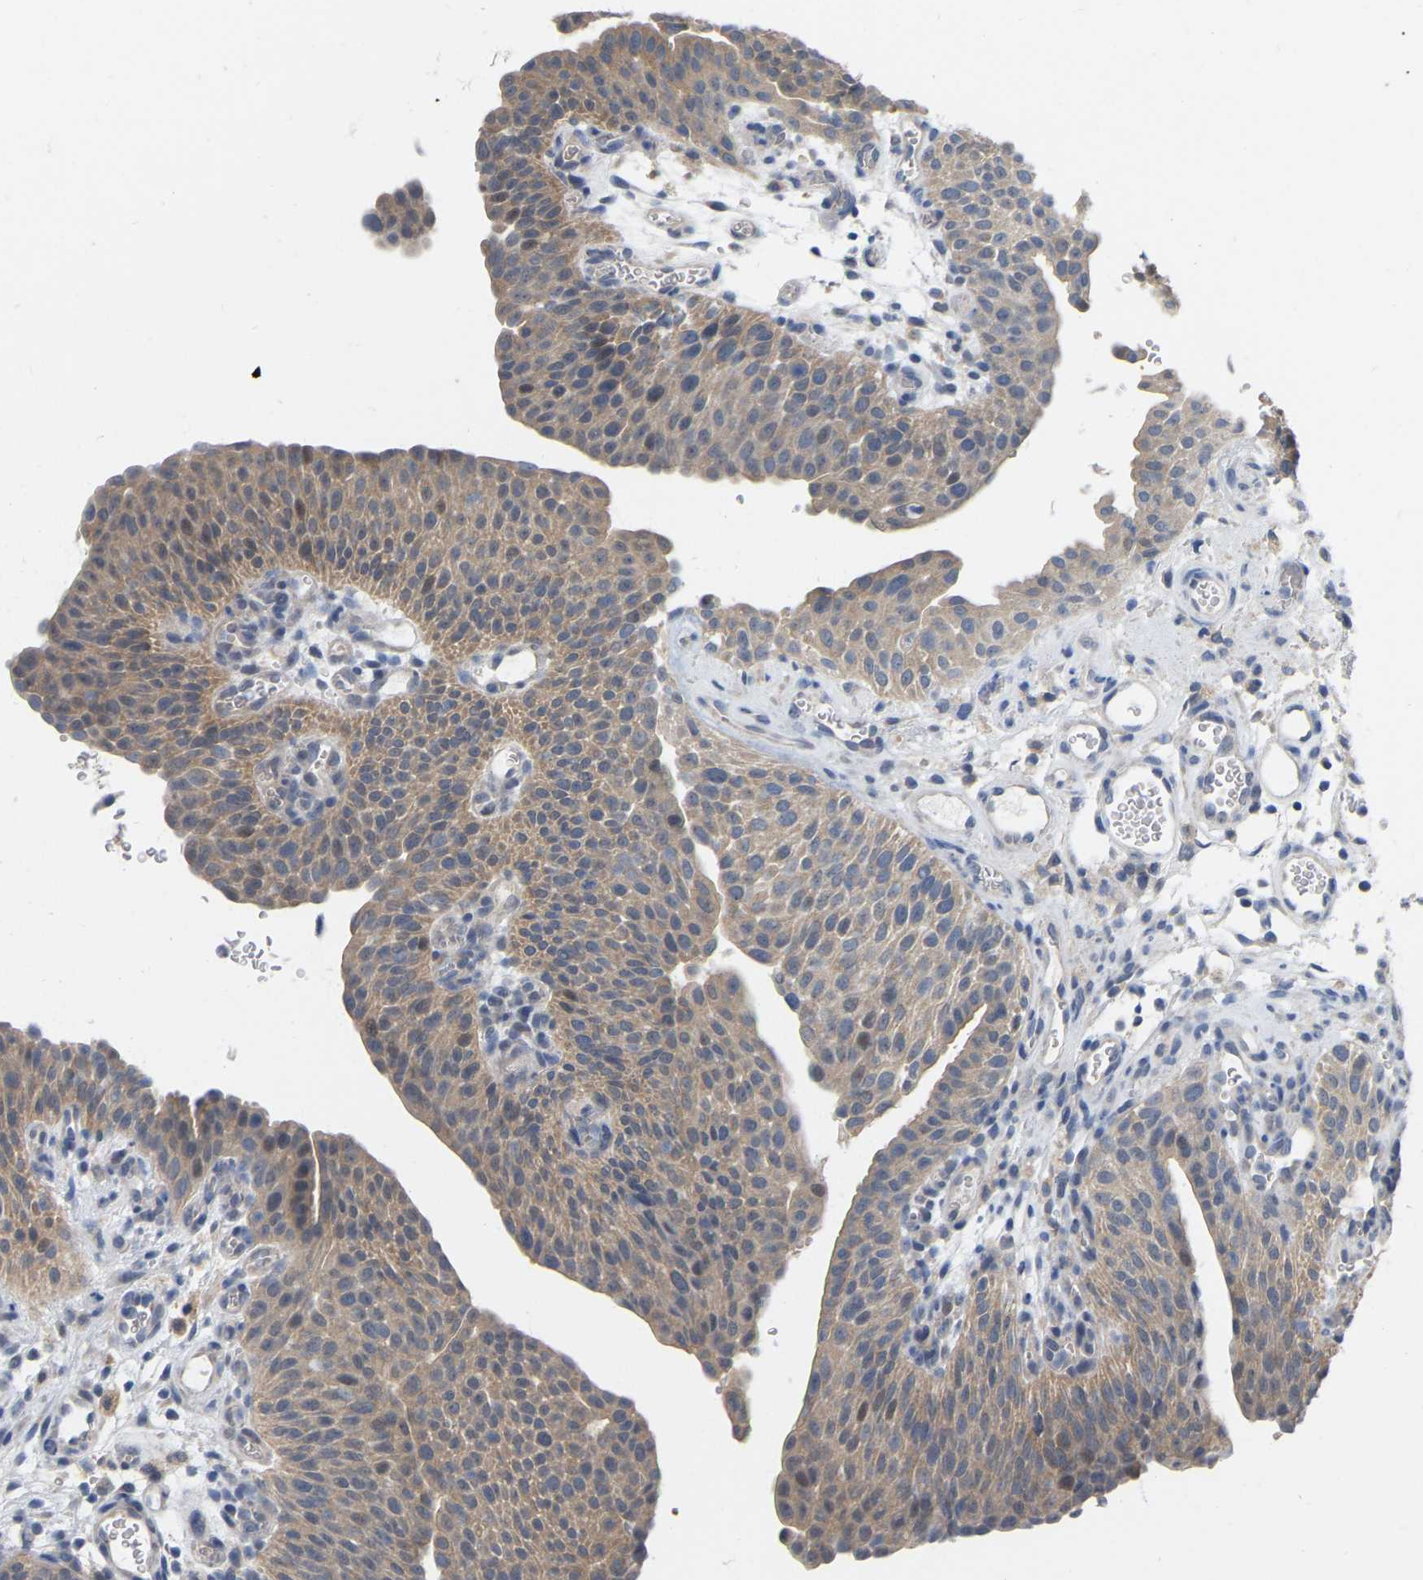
{"staining": {"intensity": "weak", "quantity": ">75%", "location": "cytoplasmic/membranous"}, "tissue": "urothelial cancer", "cell_type": "Tumor cells", "image_type": "cancer", "snomed": [{"axis": "morphology", "description": "Urothelial carcinoma, Low grade"}, {"axis": "morphology", "description": "Urothelial carcinoma, High grade"}, {"axis": "topography", "description": "Urinary bladder"}], "caption": "This histopathology image displays IHC staining of human low-grade urothelial carcinoma, with low weak cytoplasmic/membranous staining in approximately >75% of tumor cells.", "gene": "WIPI2", "patient": {"sex": "male", "age": 35}}